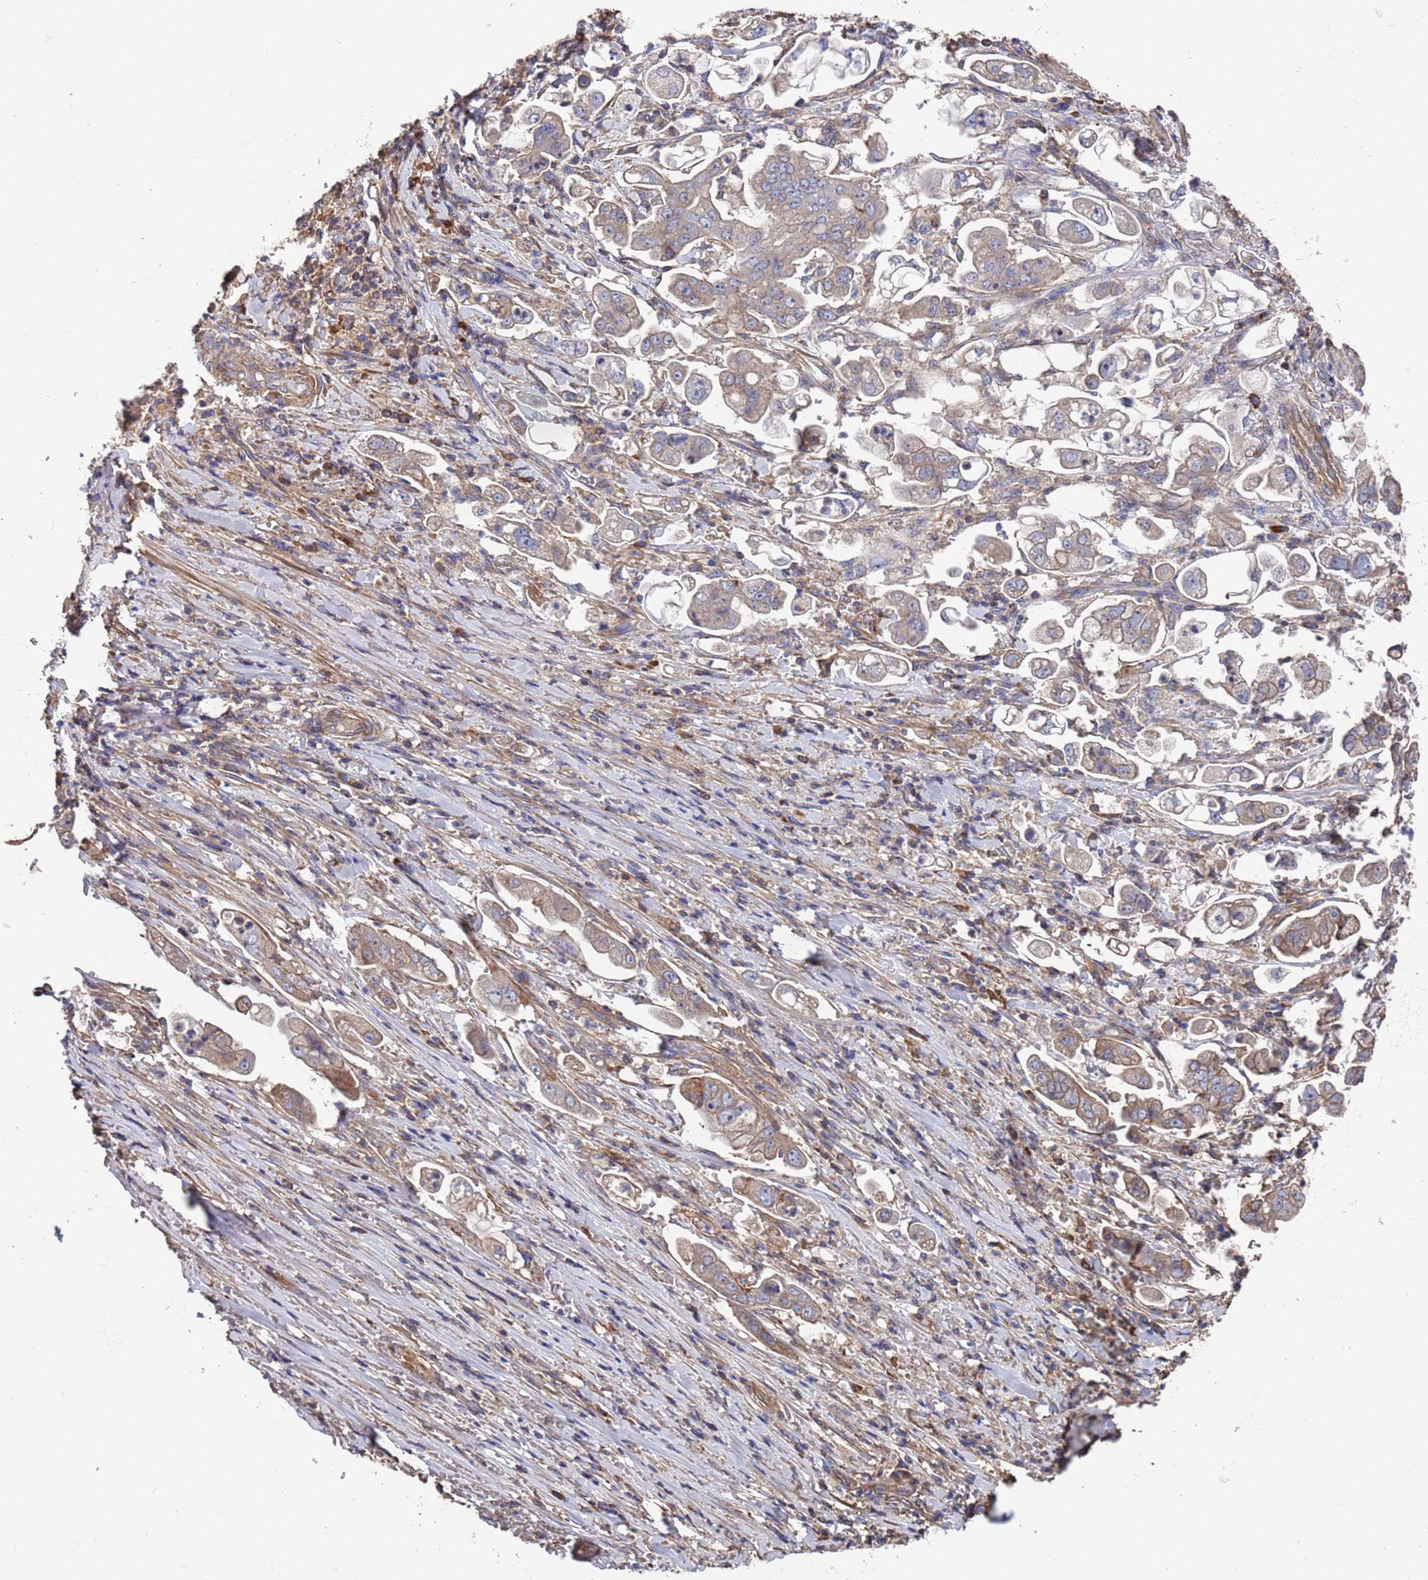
{"staining": {"intensity": "weak", "quantity": "25%-75%", "location": "cytoplasmic/membranous"}, "tissue": "stomach cancer", "cell_type": "Tumor cells", "image_type": "cancer", "snomed": [{"axis": "morphology", "description": "Adenocarcinoma, NOS"}, {"axis": "topography", "description": "Stomach"}], "caption": "IHC staining of stomach cancer, which reveals low levels of weak cytoplasmic/membranous expression in about 25%-75% of tumor cells indicating weak cytoplasmic/membranous protein expression. The staining was performed using DAB (brown) for protein detection and nuclei were counterstained in hematoxylin (blue).", "gene": "PYCR1", "patient": {"sex": "male", "age": 62}}